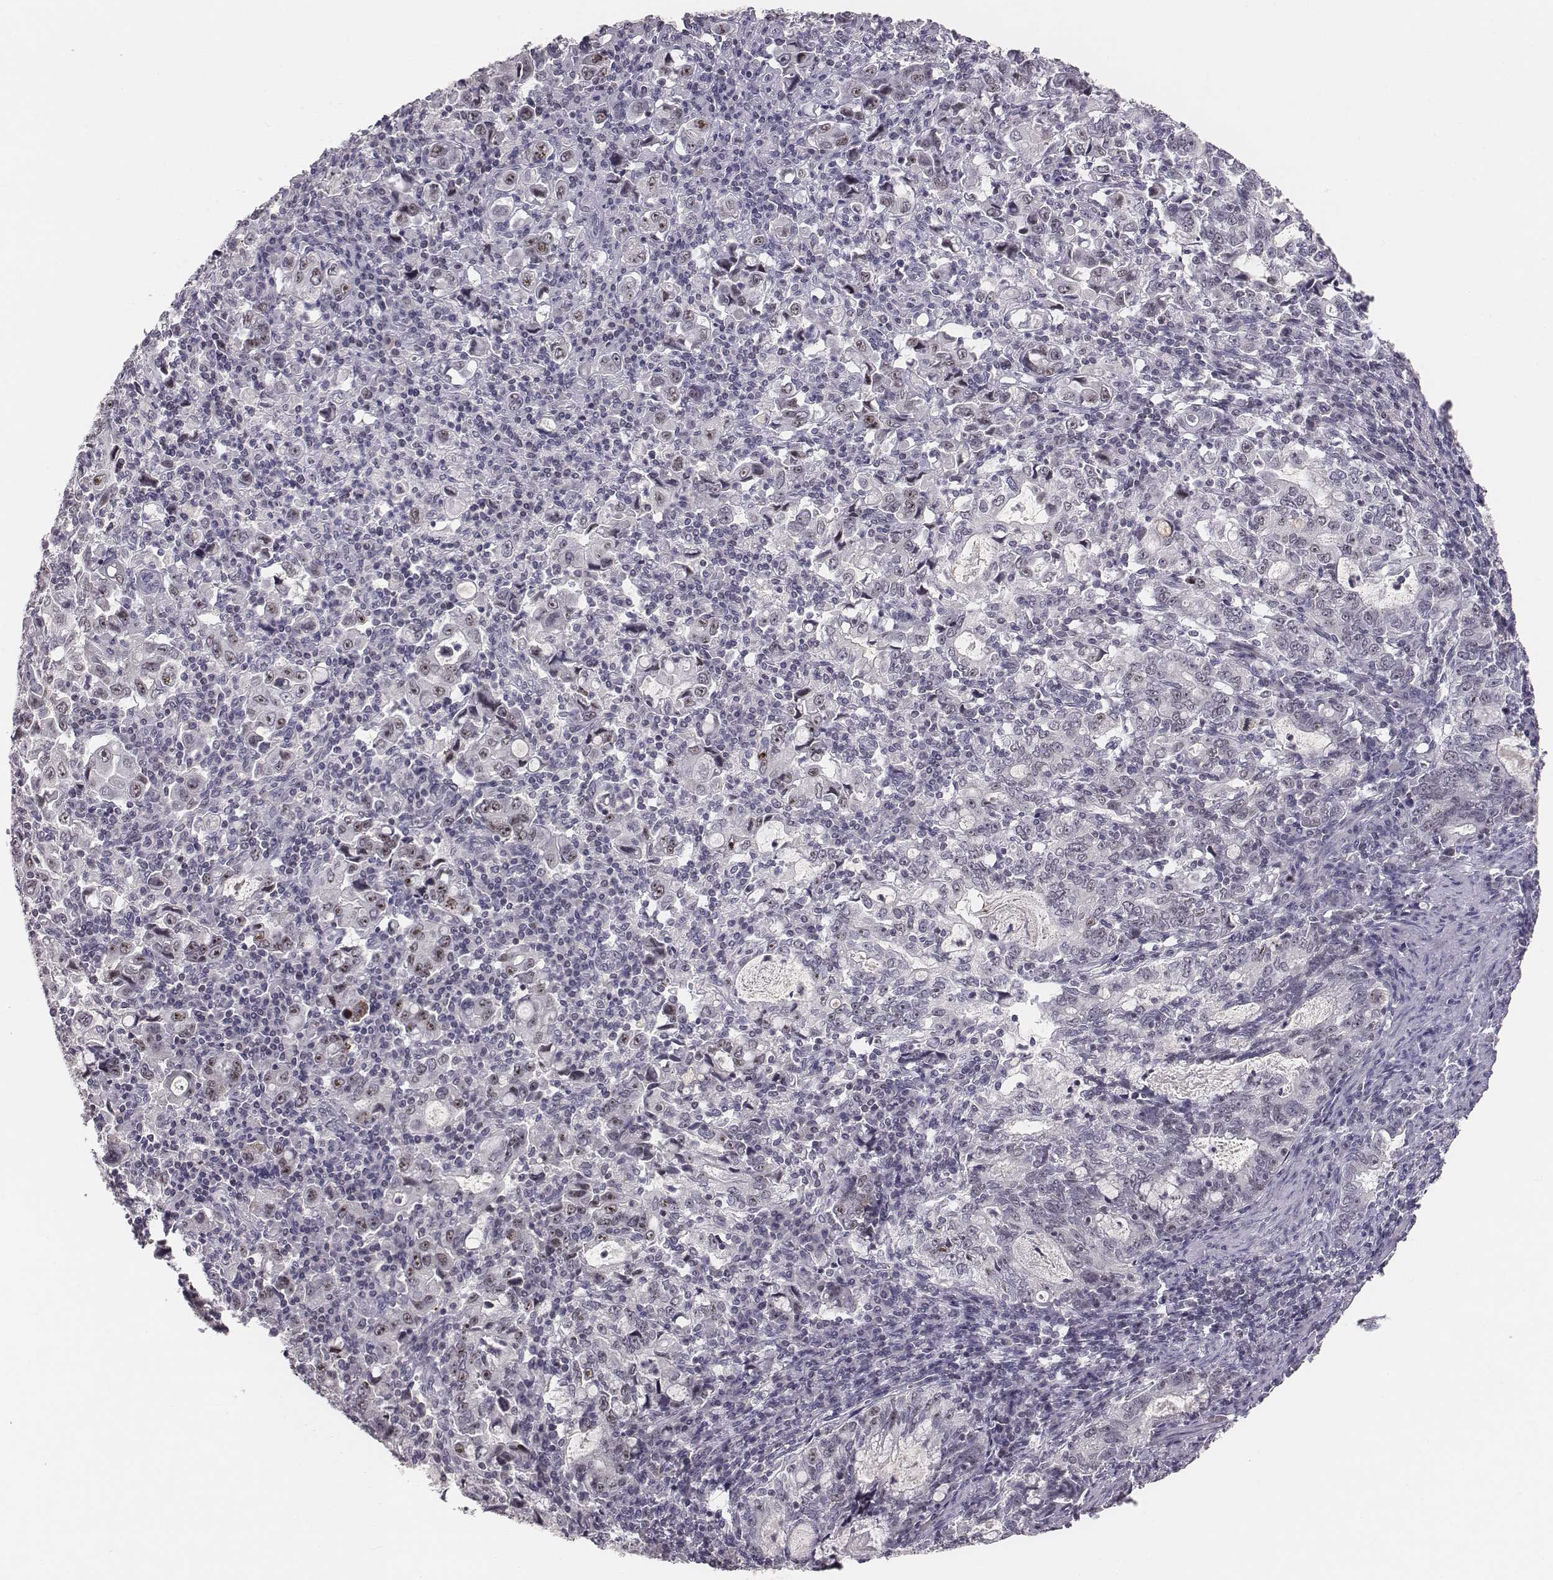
{"staining": {"intensity": "negative", "quantity": "none", "location": "none"}, "tissue": "stomach cancer", "cell_type": "Tumor cells", "image_type": "cancer", "snomed": [{"axis": "morphology", "description": "Adenocarcinoma, NOS"}, {"axis": "topography", "description": "Stomach, lower"}], "caption": "Histopathology image shows no protein expression in tumor cells of stomach cancer (adenocarcinoma) tissue.", "gene": "NIFK", "patient": {"sex": "female", "age": 72}}